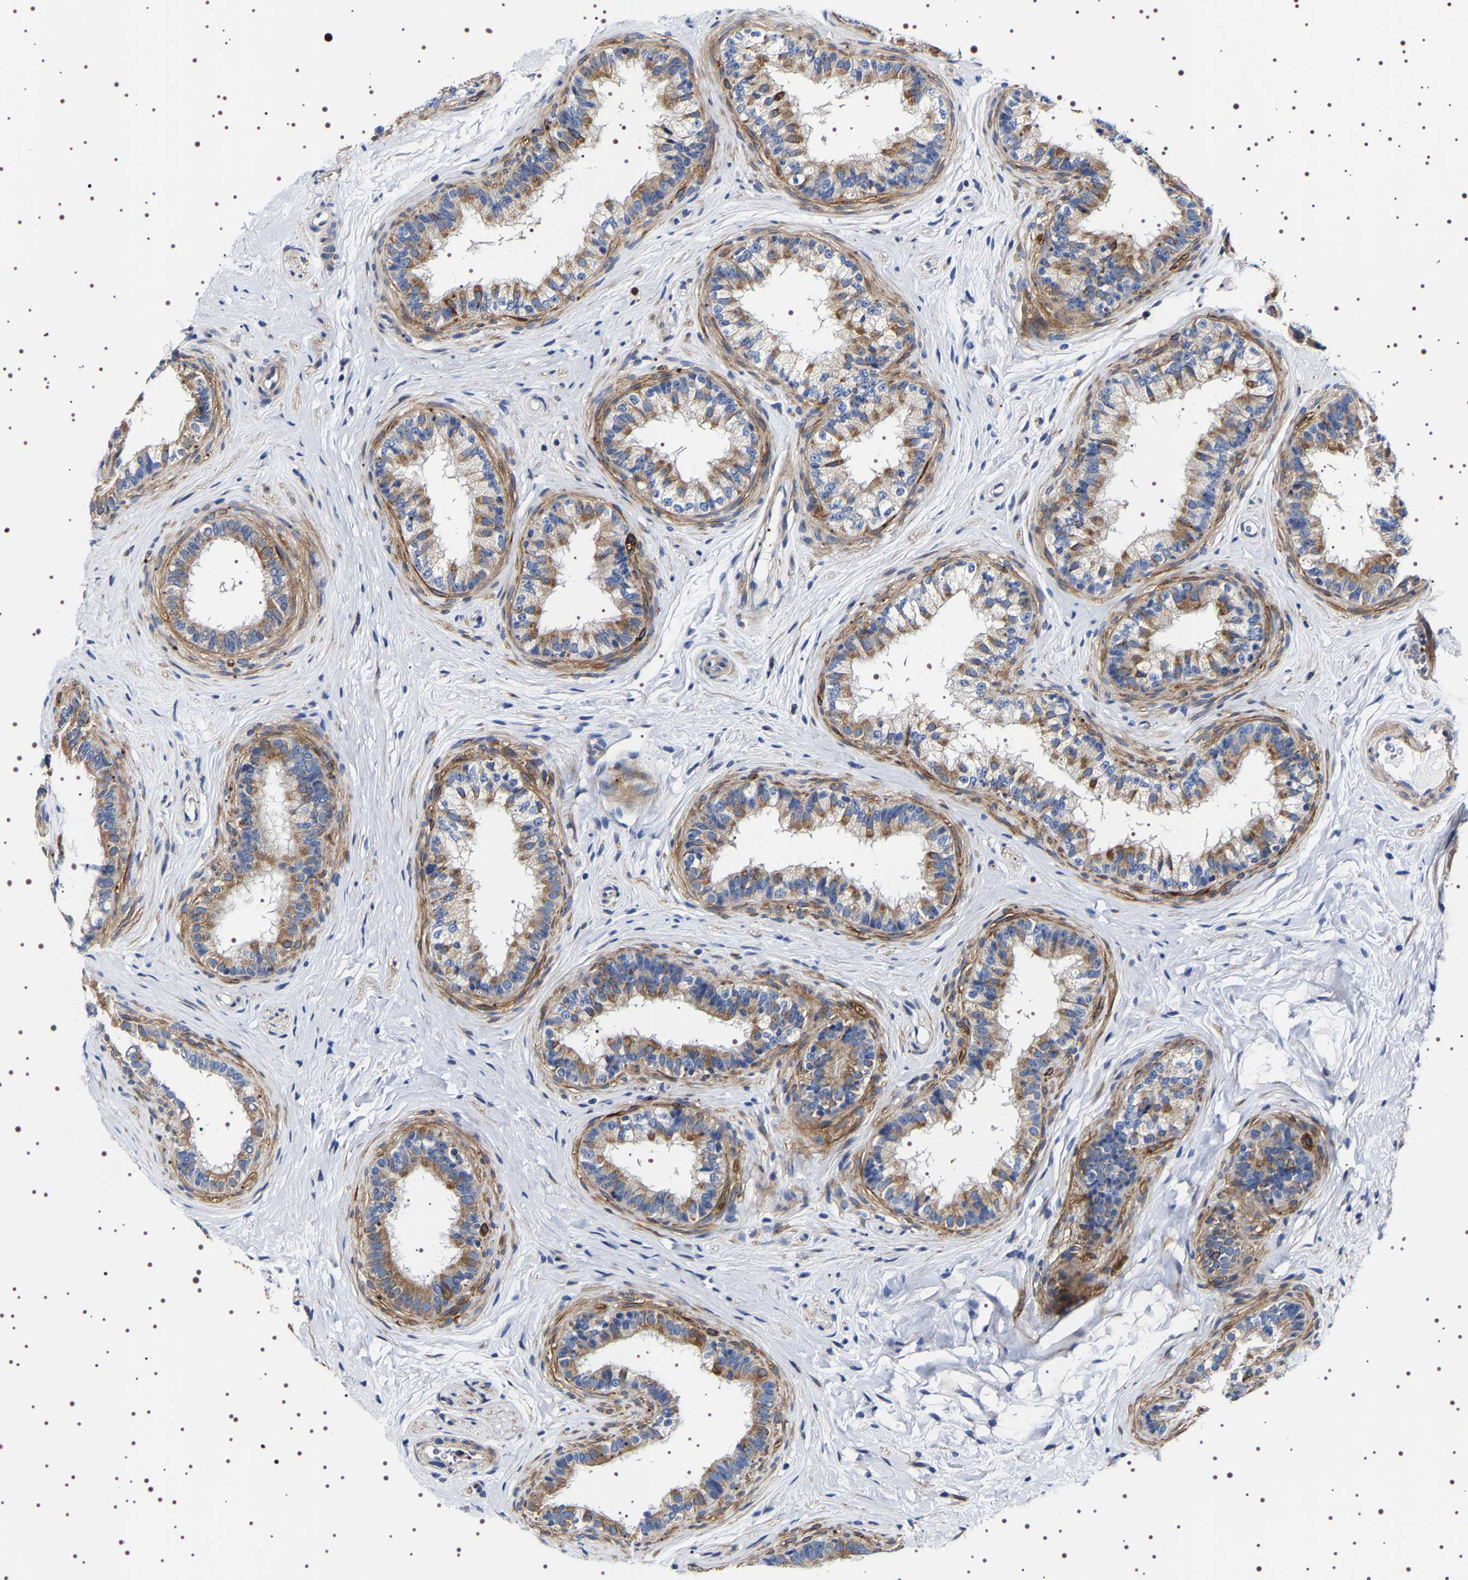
{"staining": {"intensity": "moderate", "quantity": ">75%", "location": "cytoplasmic/membranous"}, "tissue": "epididymis", "cell_type": "Glandular cells", "image_type": "normal", "snomed": [{"axis": "morphology", "description": "Normal tissue, NOS"}, {"axis": "topography", "description": "Testis"}, {"axis": "topography", "description": "Epididymis"}], "caption": "Epididymis stained for a protein (brown) demonstrates moderate cytoplasmic/membranous positive staining in about >75% of glandular cells.", "gene": "SQLE", "patient": {"sex": "male", "age": 36}}